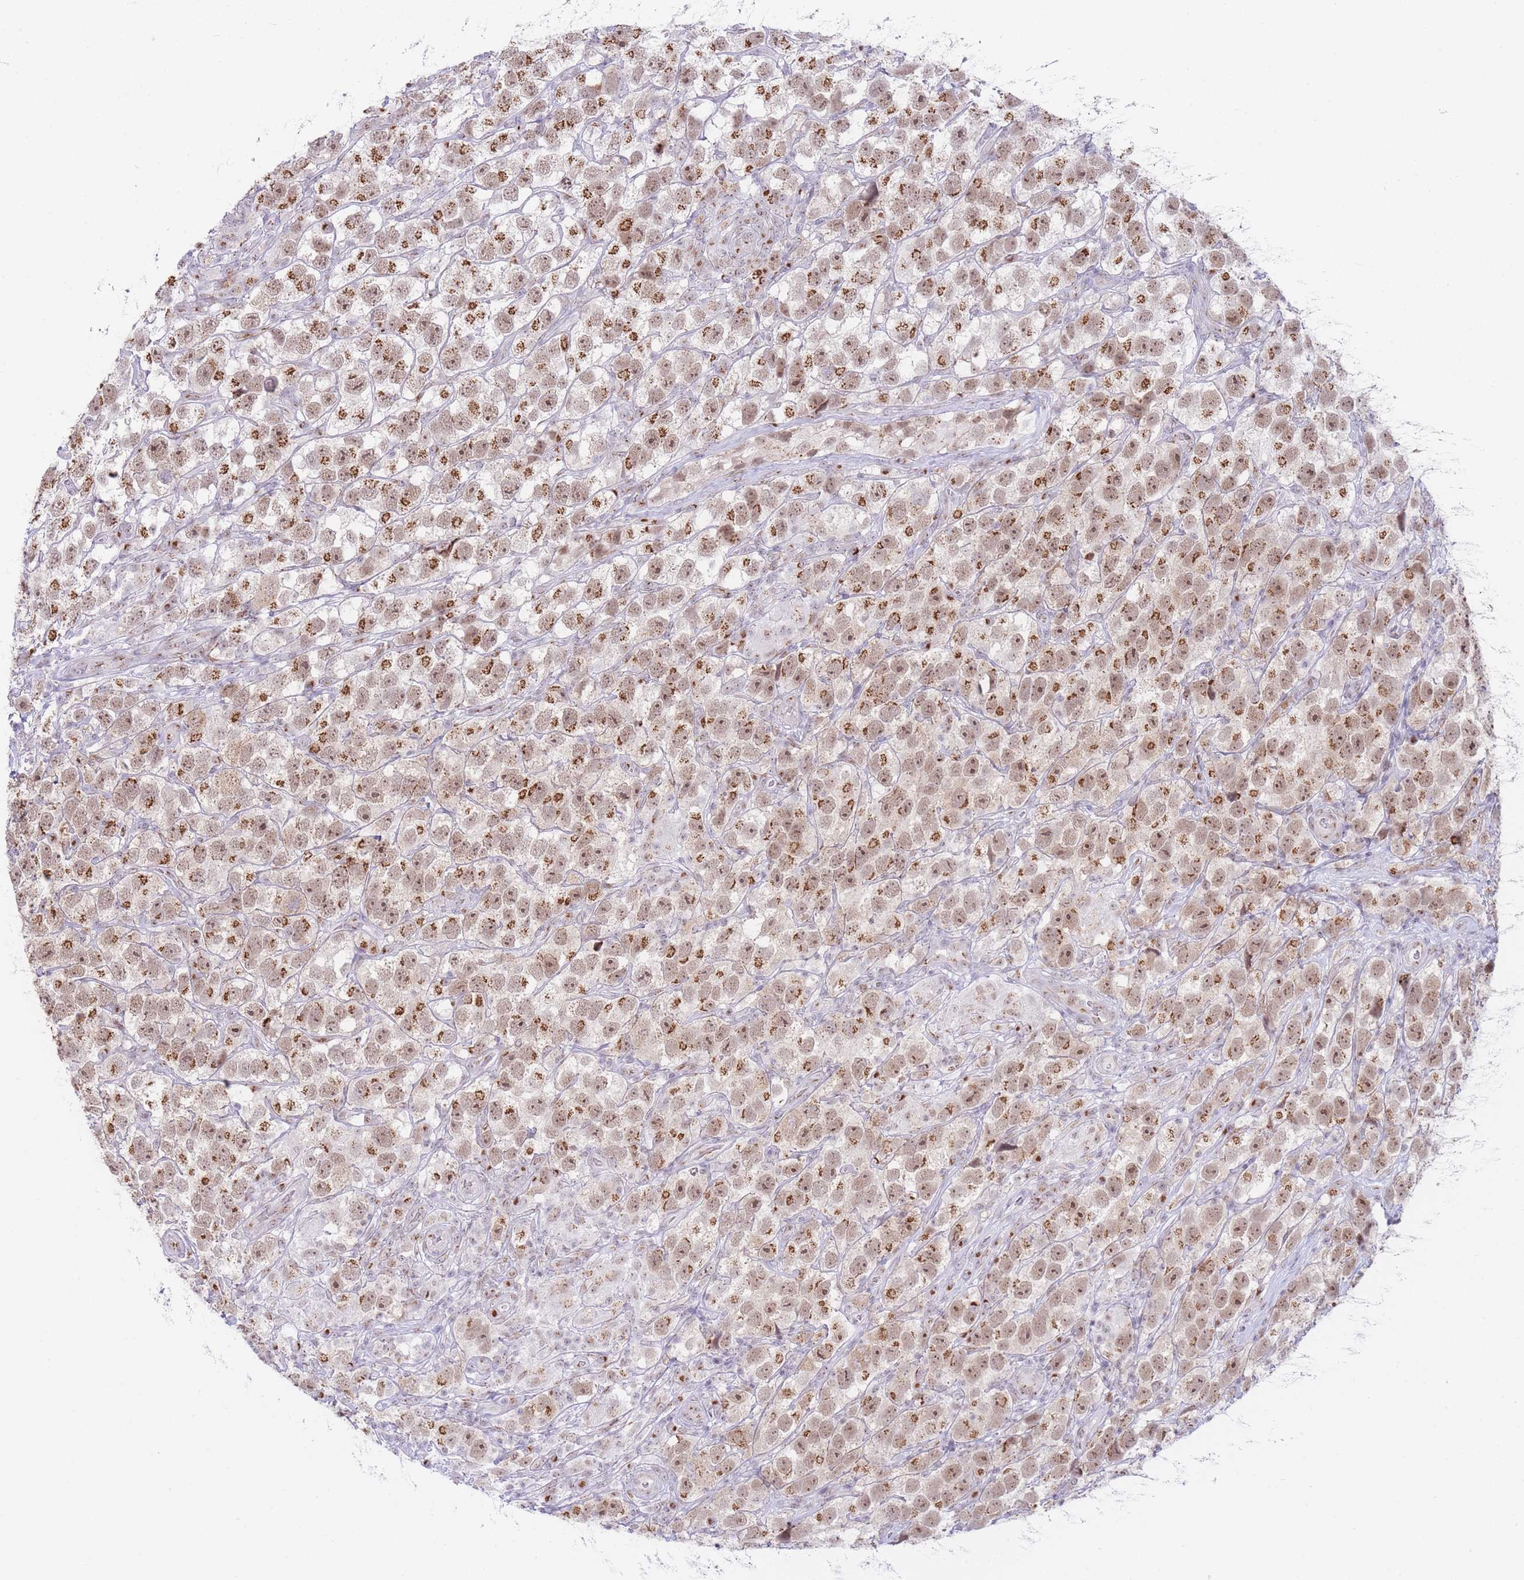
{"staining": {"intensity": "moderate", "quantity": ">75%", "location": "cytoplasmic/membranous,nuclear"}, "tissue": "testis cancer", "cell_type": "Tumor cells", "image_type": "cancer", "snomed": [{"axis": "morphology", "description": "Seminoma, NOS"}, {"axis": "topography", "description": "Testis"}], "caption": "High-magnification brightfield microscopy of testis cancer (seminoma) stained with DAB (3,3'-diaminobenzidine) (brown) and counterstained with hematoxylin (blue). tumor cells exhibit moderate cytoplasmic/membranous and nuclear staining is seen in about>75% of cells.", "gene": "INO80C", "patient": {"sex": "male", "age": 26}}